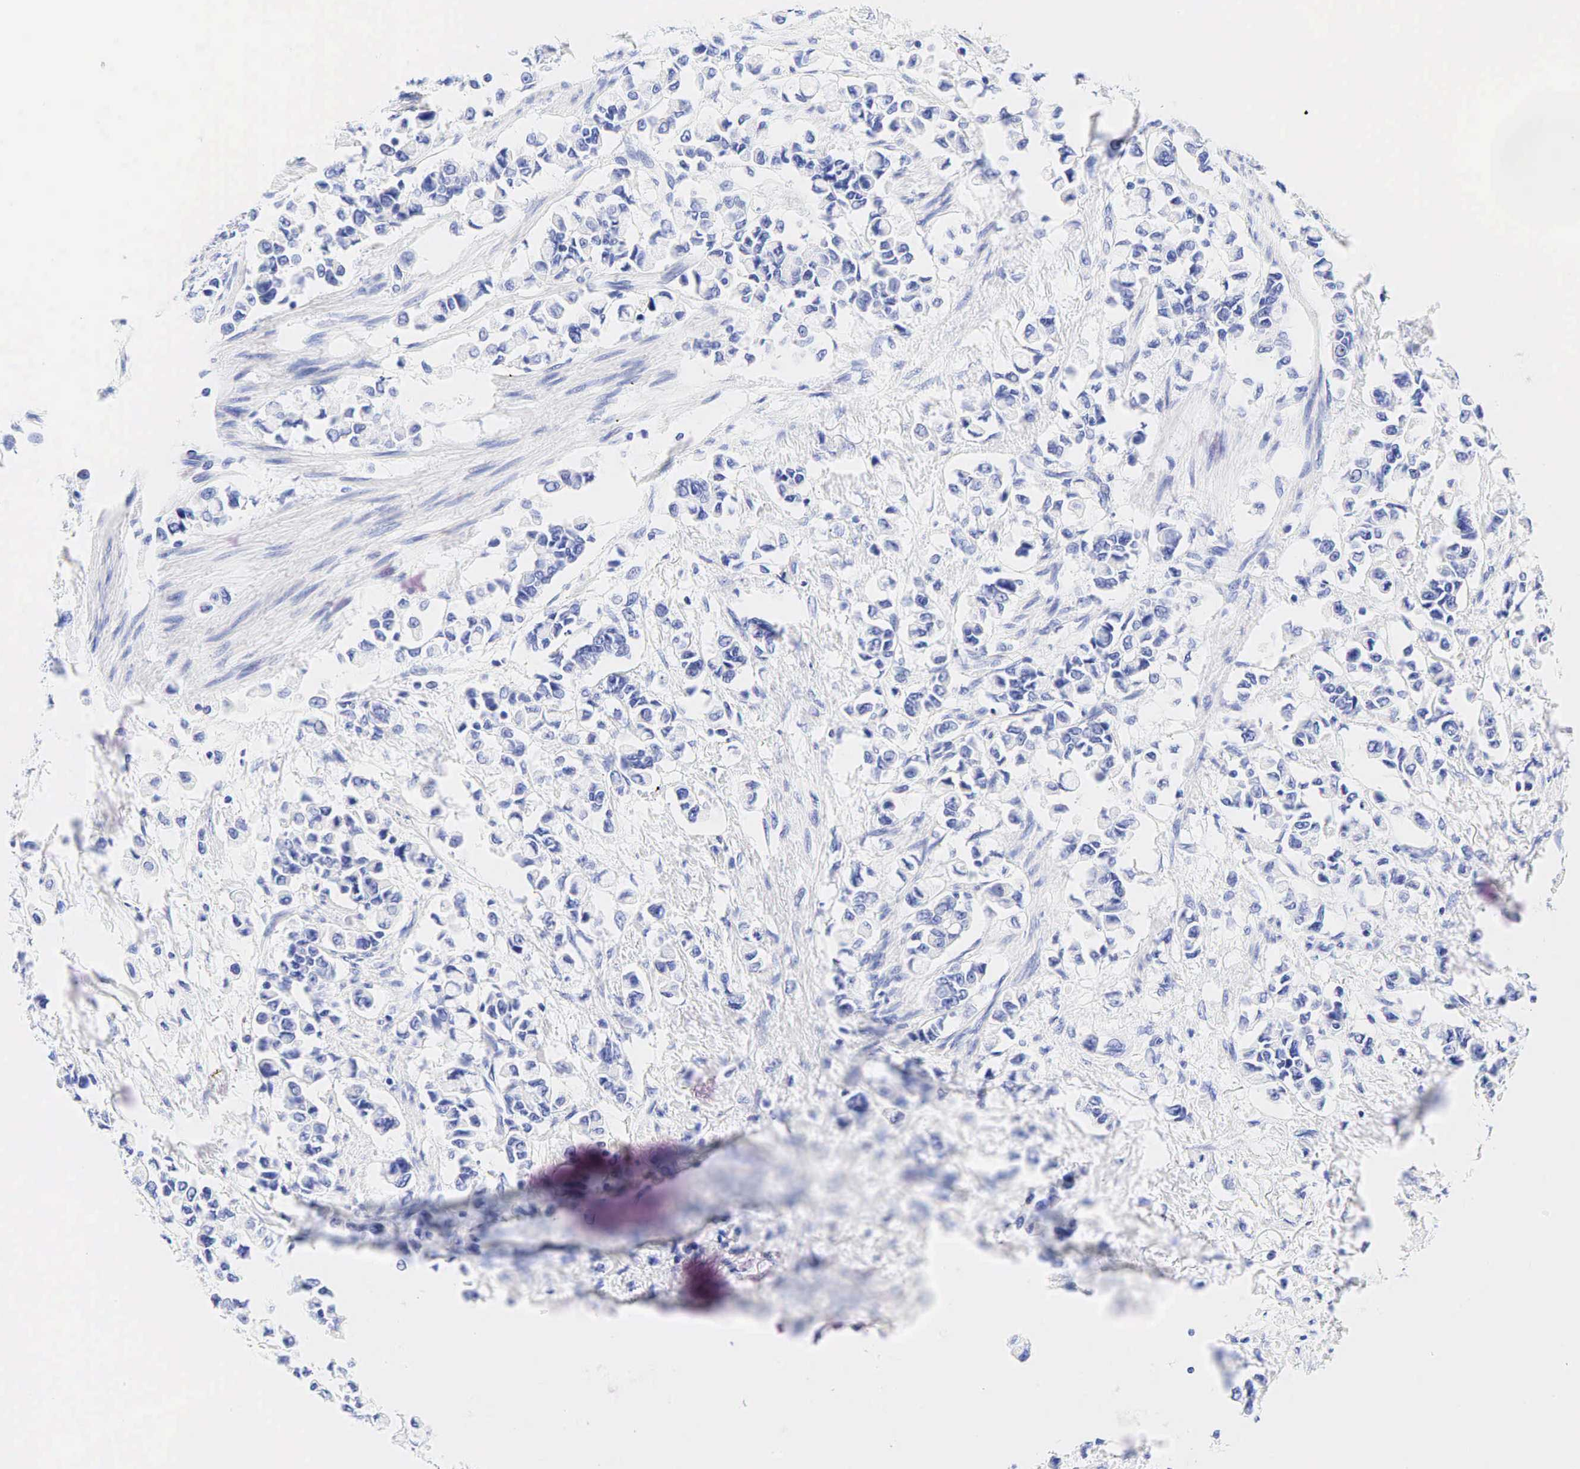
{"staining": {"intensity": "negative", "quantity": "none", "location": "none"}, "tissue": "stomach cancer", "cell_type": "Tumor cells", "image_type": "cancer", "snomed": [{"axis": "morphology", "description": "Adenocarcinoma, NOS"}, {"axis": "topography", "description": "Stomach"}], "caption": "DAB immunohistochemical staining of human stomach cancer (adenocarcinoma) exhibits no significant positivity in tumor cells.", "gene": "ESR1", "patient": {"sex": "male", "age": 78}}